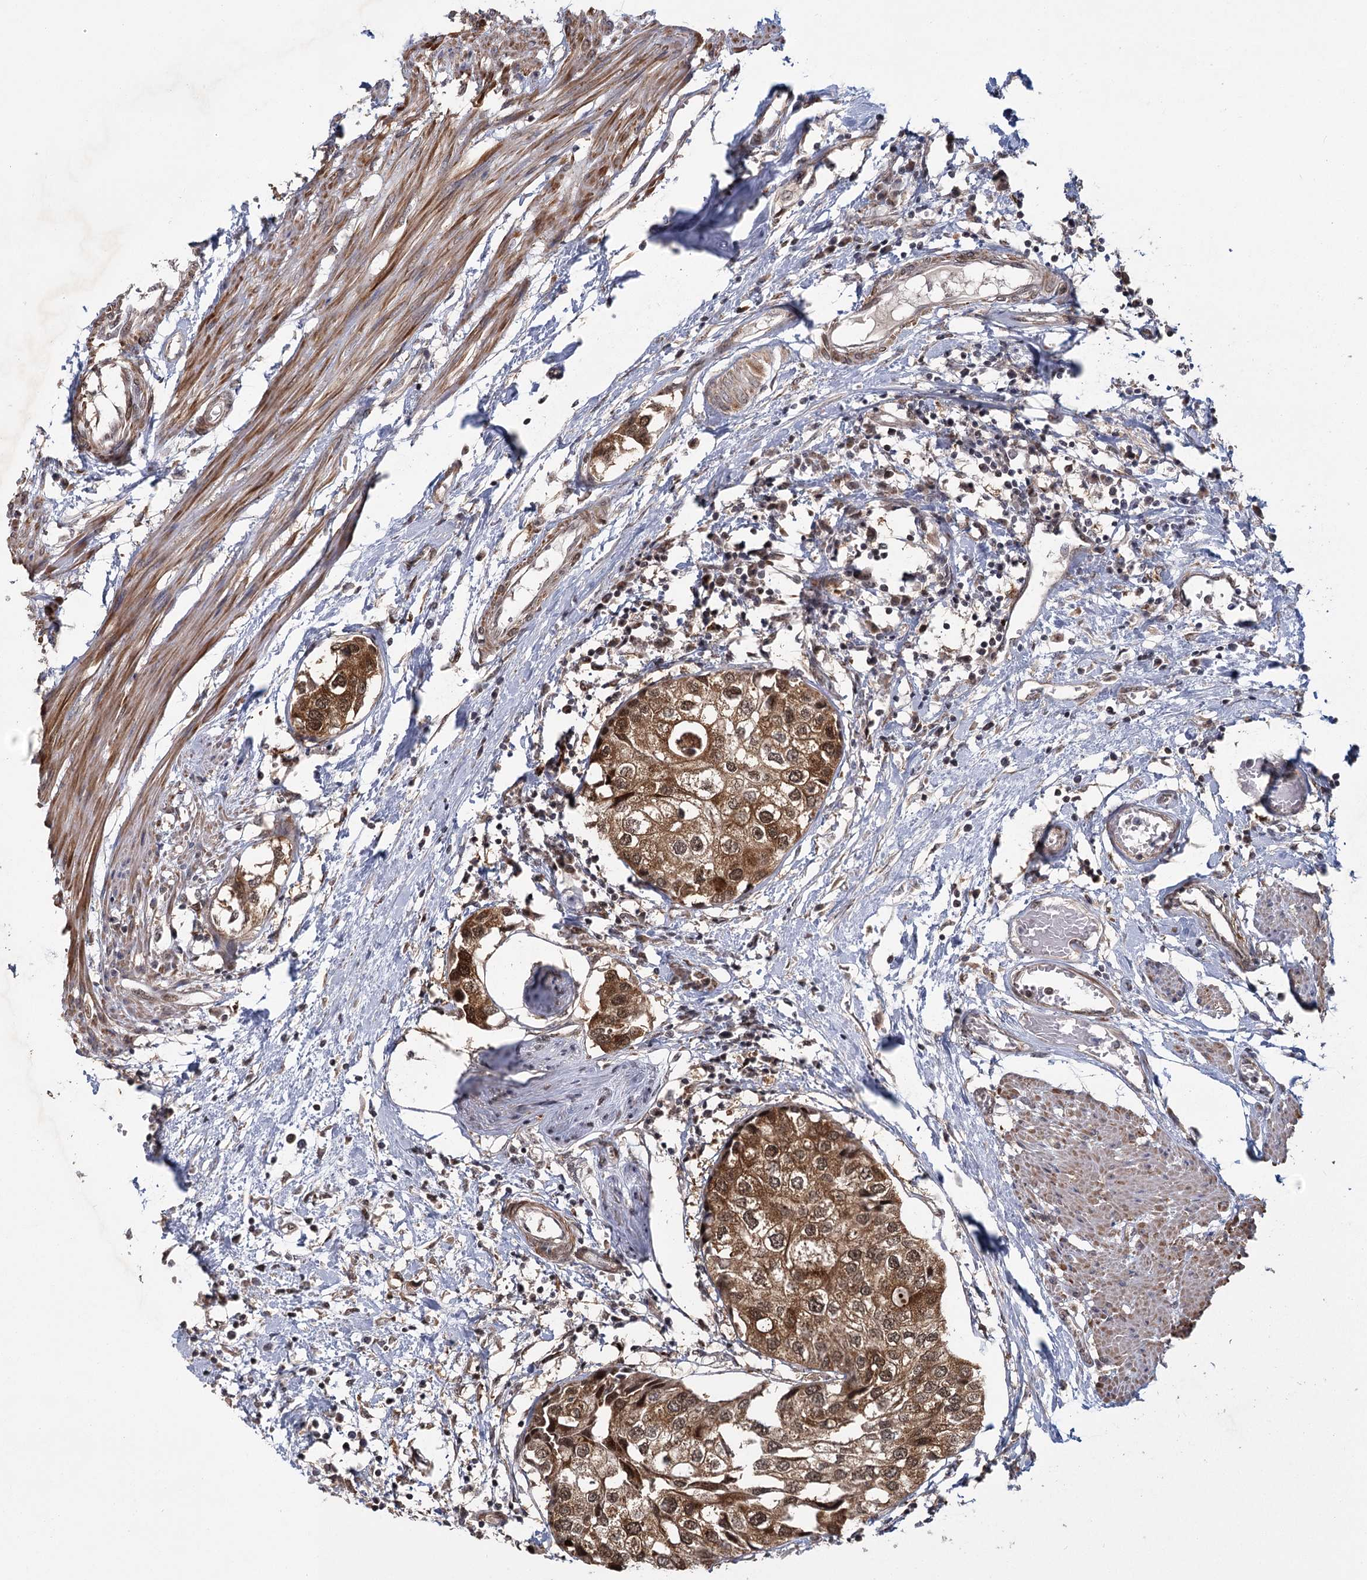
{"staining": {"intensity": "moderate", "quantity": ">75%", "location": "cytoplasmic/membranous,nuclear"}, "tissue": "urothelial cancer", "cell_type": "Tumor cells", "image_type": "cancer", "snomed": [{"axis": "morphology", "description": "Urothelial carcinoma, High grade"}, {"axis": "topography", "description": "Urinary bladder"}], "caption": "Immunohistochemical staining of human high-grade urothelial carcinoma displays moderate cytoplasmic/membranous and nuclear protein expression in approximately >75% of tumor cells. The staining was performed using DAB to visualize the protein expression in brown, while the nuclei were stained in blue with hematoxylin (Magnification: 20x).", "gene": "ZCCHC24", "patient": {"sex": "male", "age": 64}}